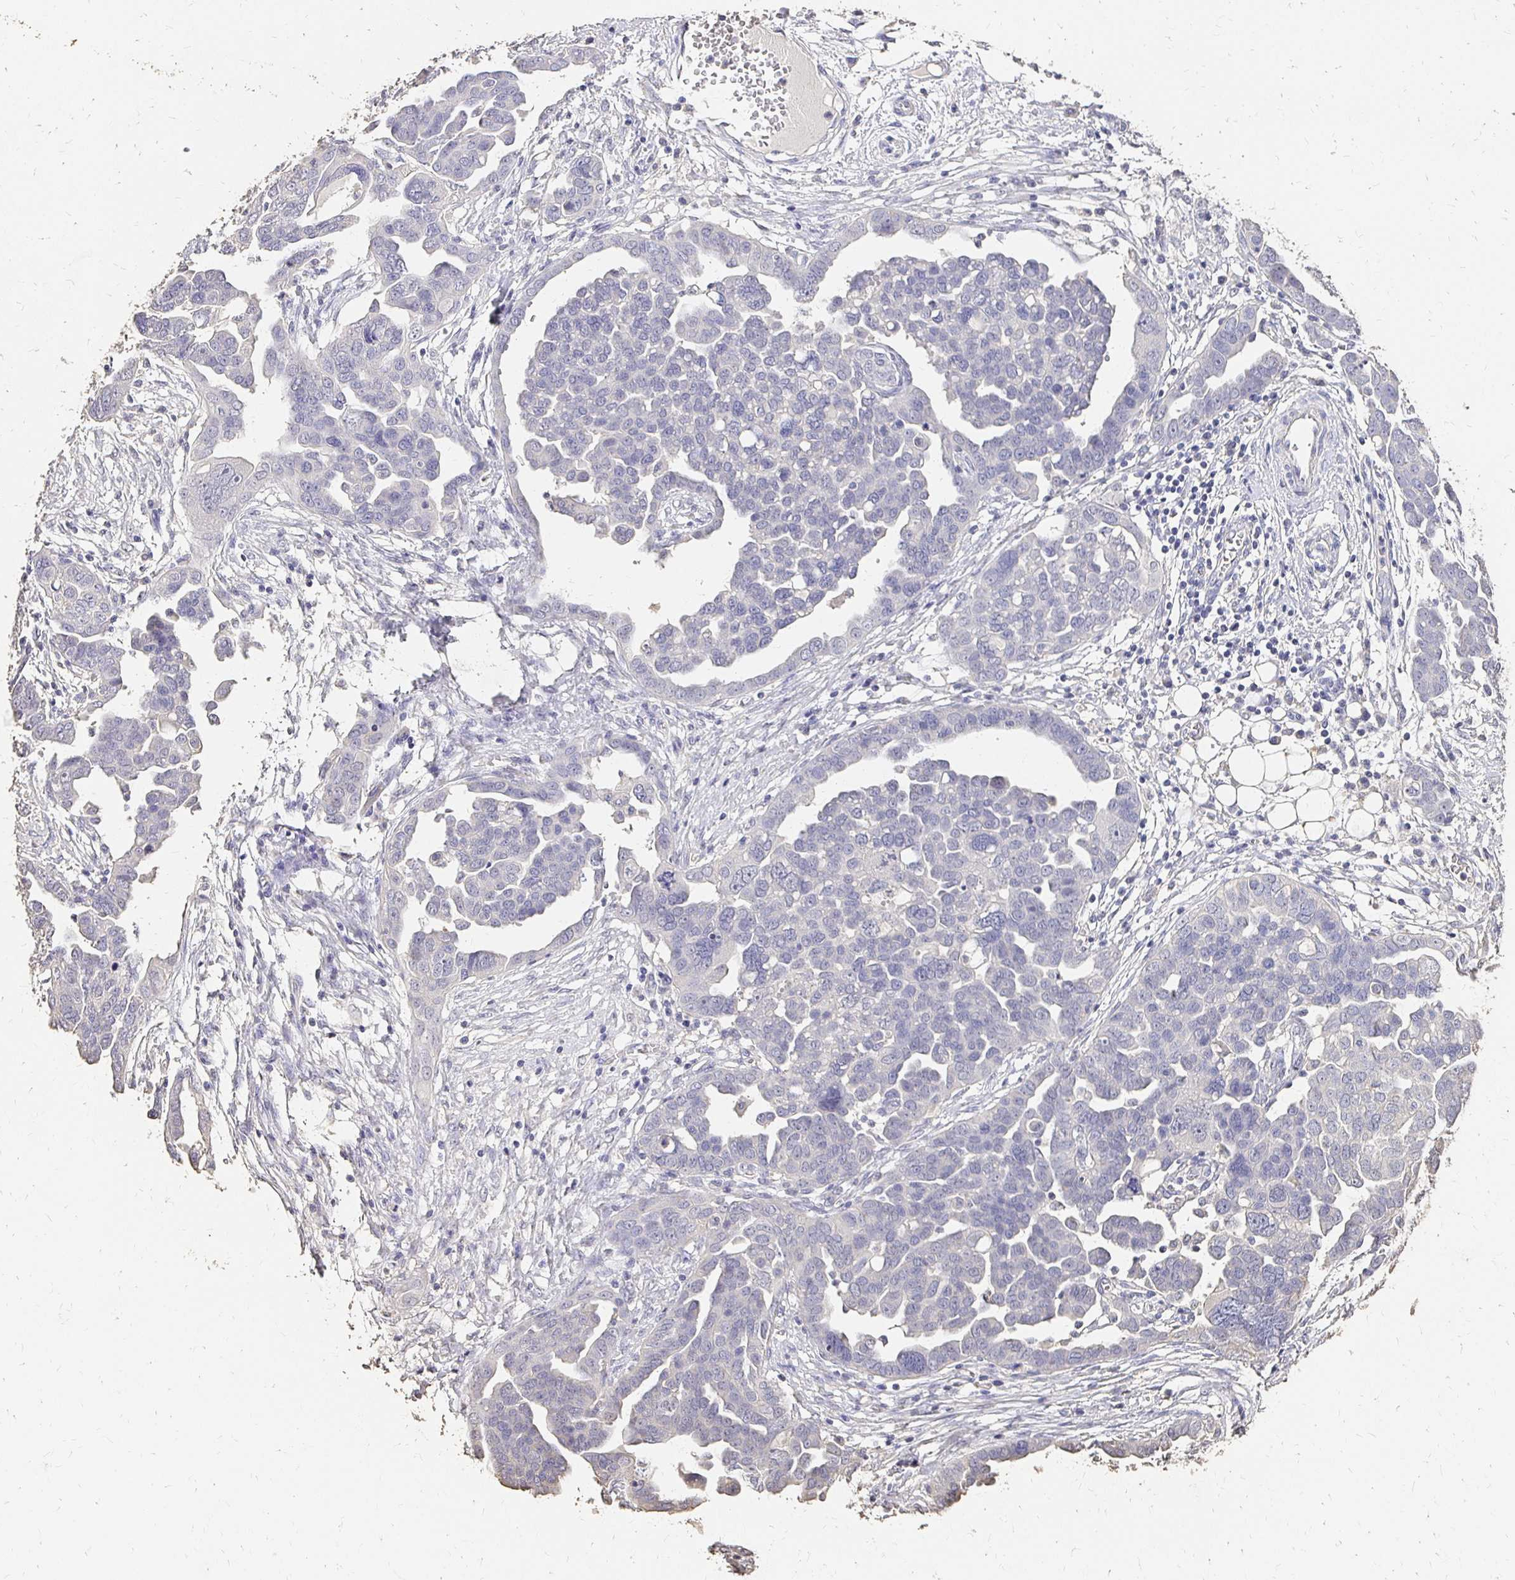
{"staining": {"intensity": "negative", "quantity": "none", "location": "none"}, "tissue": "ovarian cancer", "cell_type": "Tumor cells", "image_type": "cancer", "snomed": [{"axis": "morphology", "description": "Cystadenocarcinoma, serous, NOS"}, {"axis": "topography", "description": "Ovary"}], "caption": "Immunohistochemistry histopathology image of neoplastic tissue: ovarian cancer stained with DAB shows no significant protein staining in tumor cells.", "gene": "UGT1A6", "patient": {"sex": "female", "age": 59}}